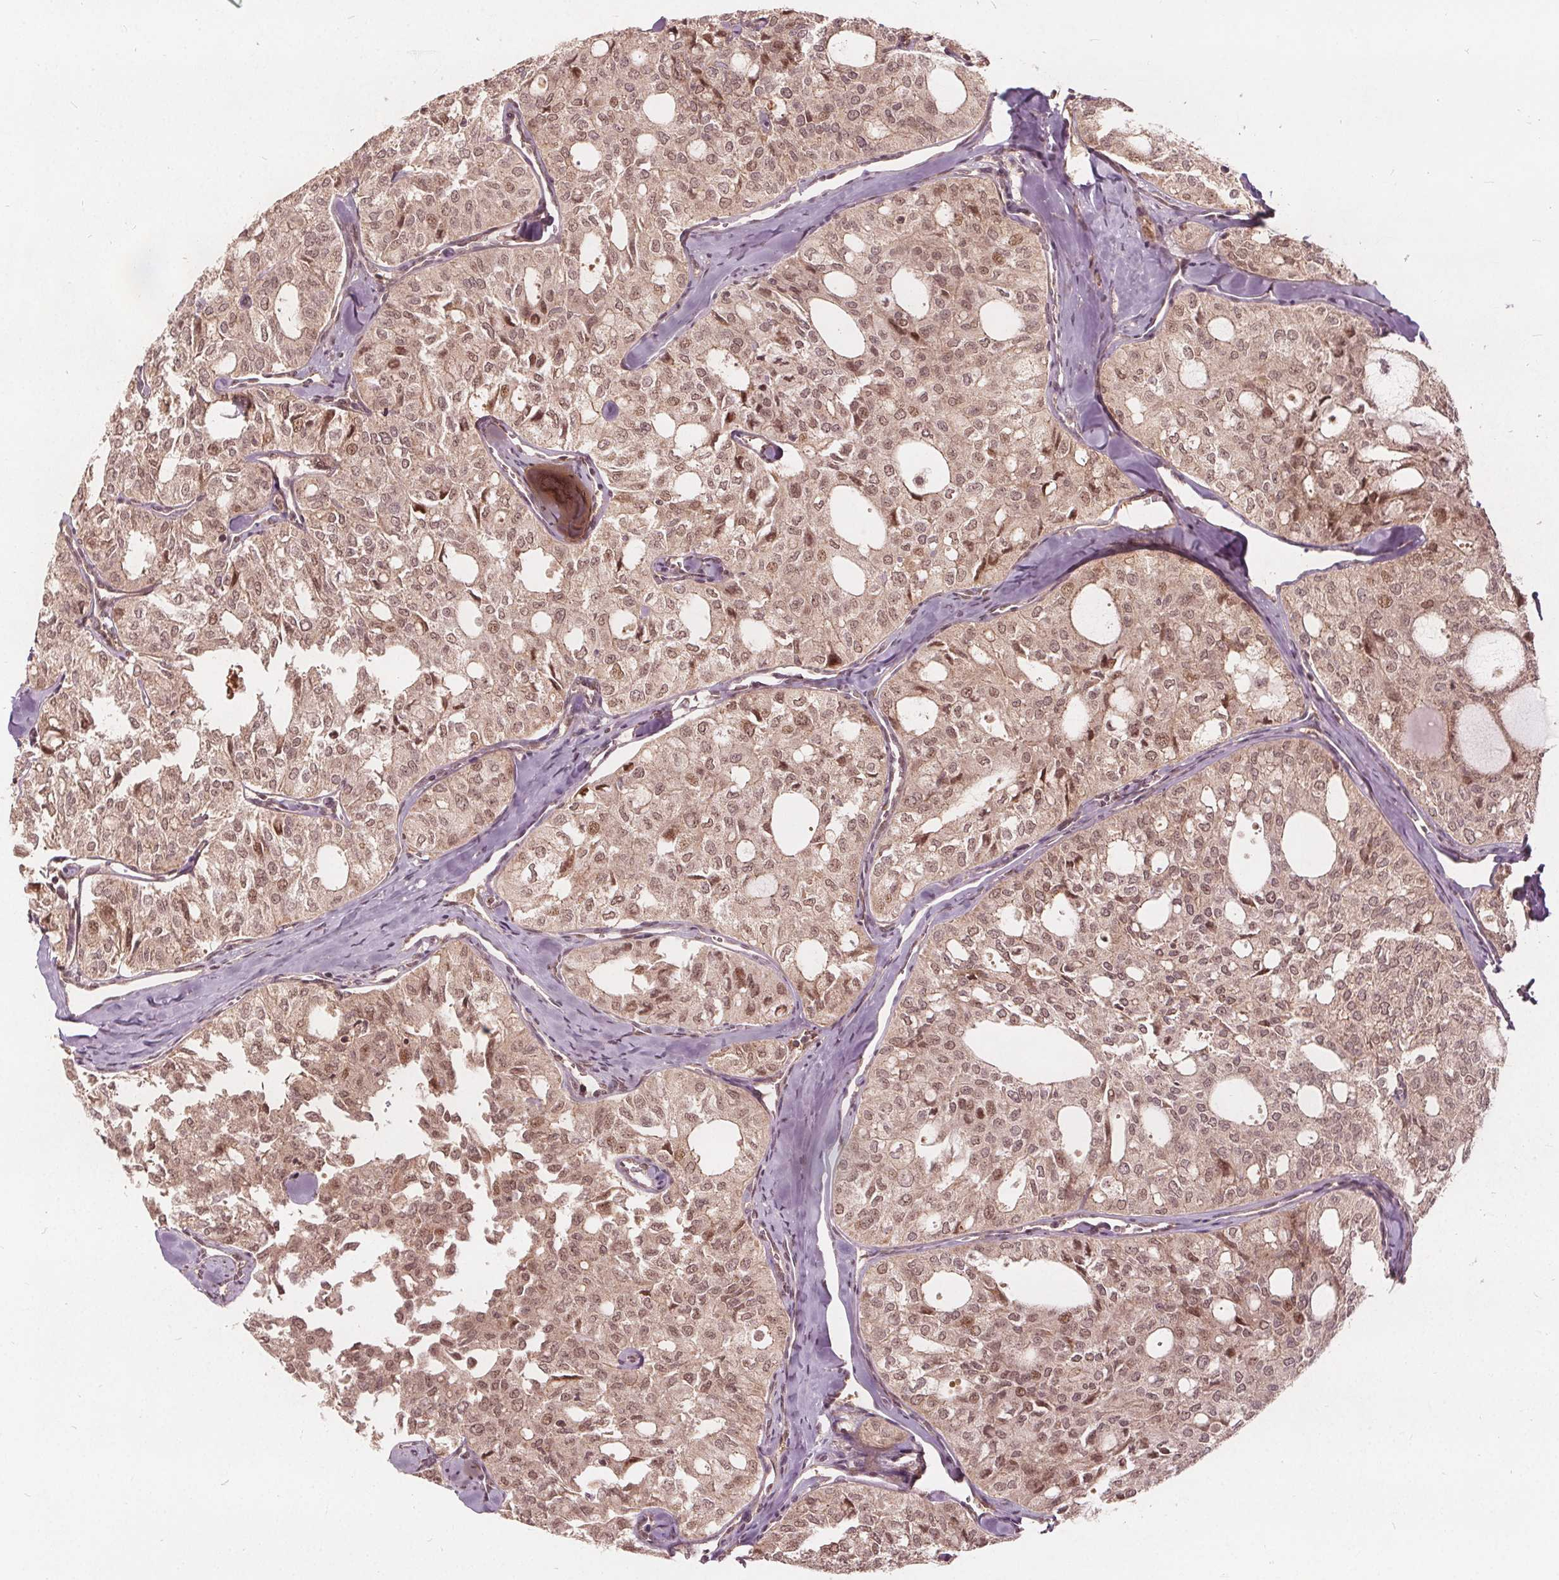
{"staining": {"intensity": "moderate", "quantity": ">75%", "location": "cytoplasmic/membranous,nuclear"}, "tissue": "thyroid cancer", "cell_type": "Tumor cells", "image_type": "cancer", "snomed": [{"axis": "morphology", "description": "Follicular adenoma carcinoma, NOS"}, {"axis": "topography", "description": "Thyroid gland"}], "caption": "Approximately >75% of tumor cells in follicular adenoma carcinoma (thyroid) display moderate cytoplasmic/membranous and nuclear protein expression as visualized by brown immunohistochemical staining.", "gene": "PPP1CB", "patient": {"sex": "male", "age": 75}}